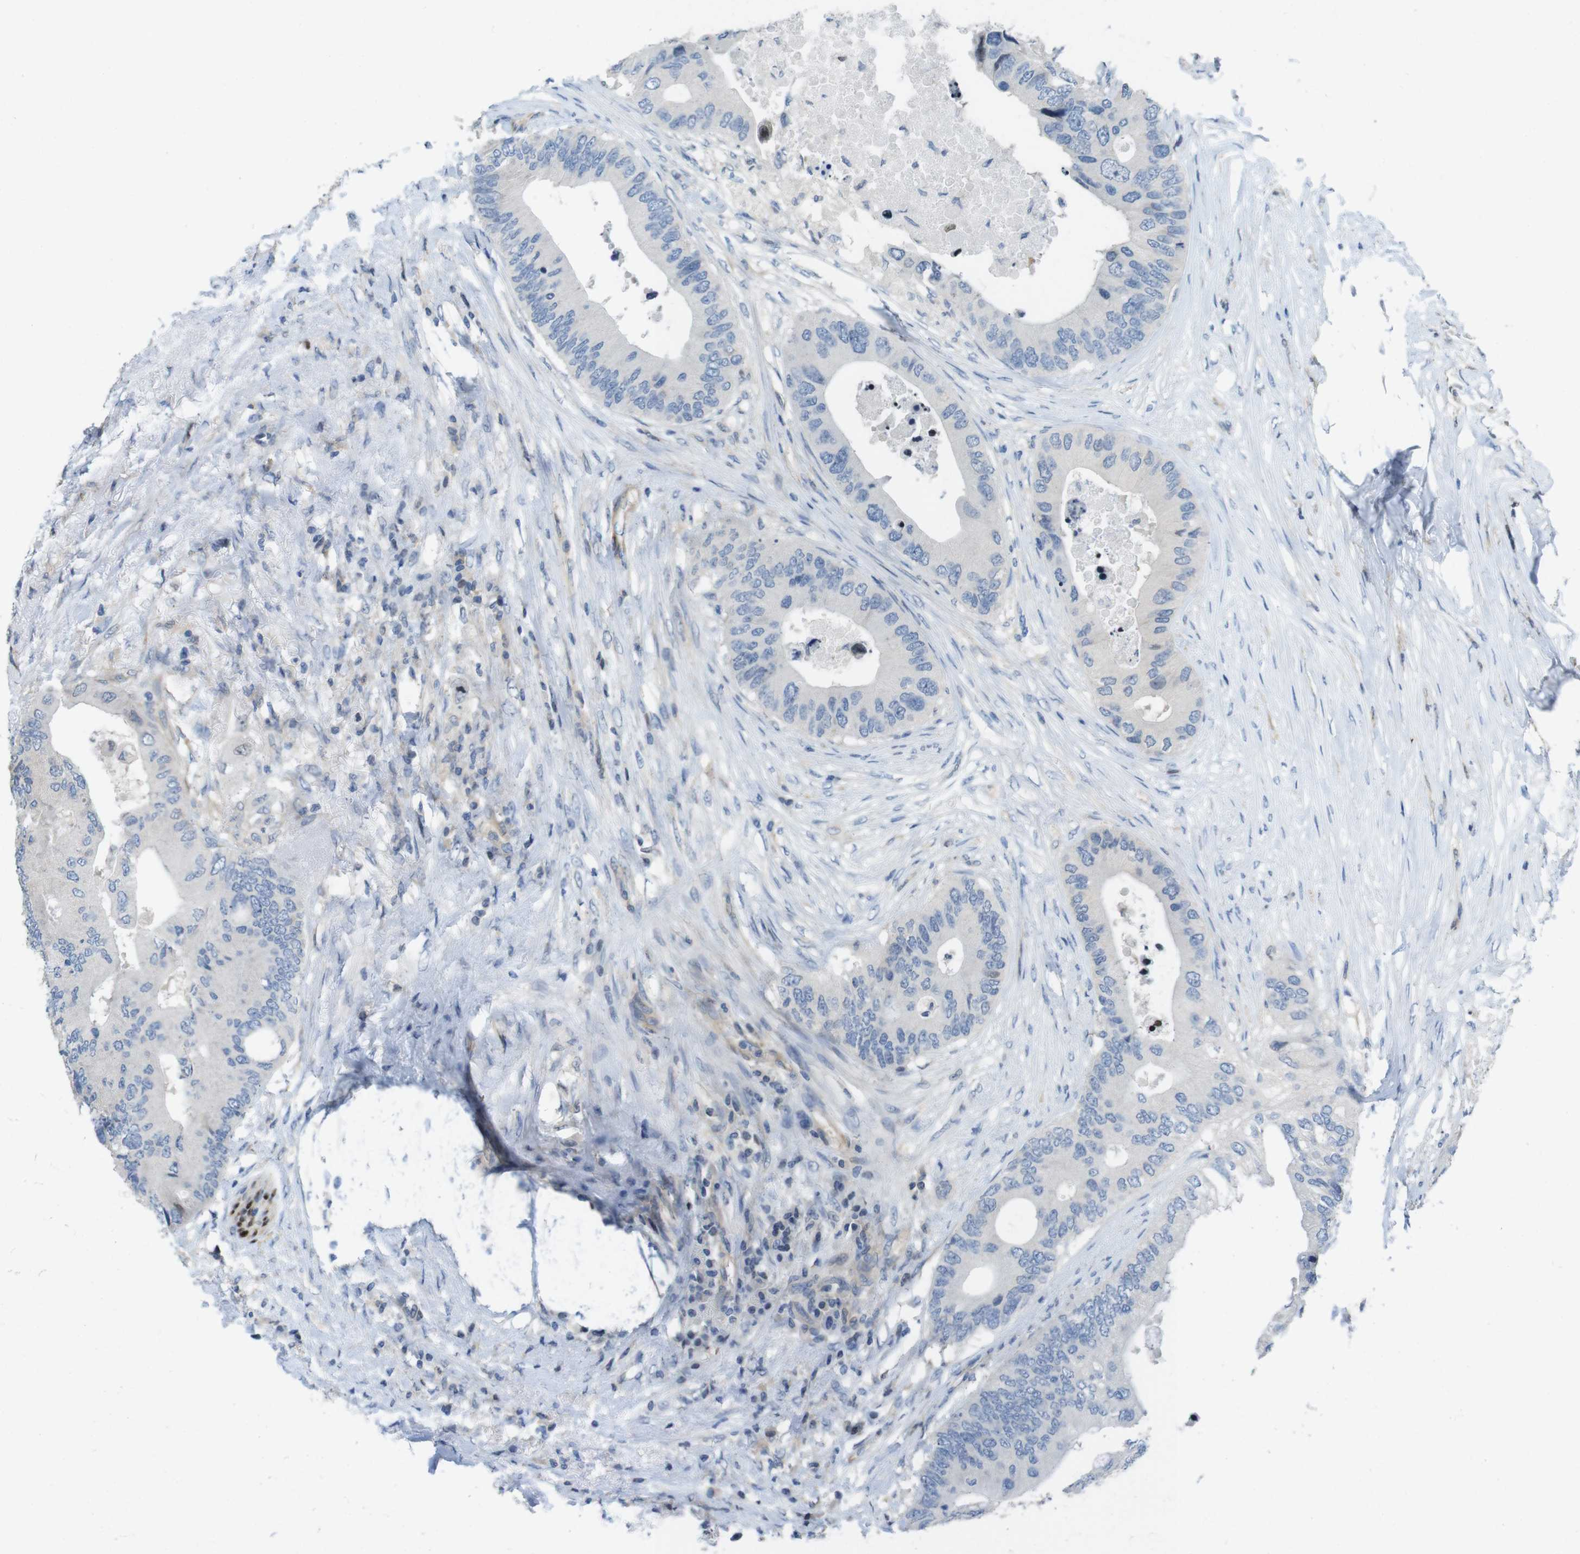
{"staining": {"intensity": "negative", "quantity": "none", "location": "none"}, "tissue": "colorectal cancer", "cell_type": "Tumor cells", "image_type": "cancer", "snomed": [{"axis": "morphology", "description": "Adenocarcinoma, NOS"}, {"axis": "topography", "description": "Colon"}], "caption": "Image shows no protein staining in tumor cells of colorectal adenocarcinoma tissue.", "gene": "PCDH10", "patient": {"sex": "male", "age": 71}}